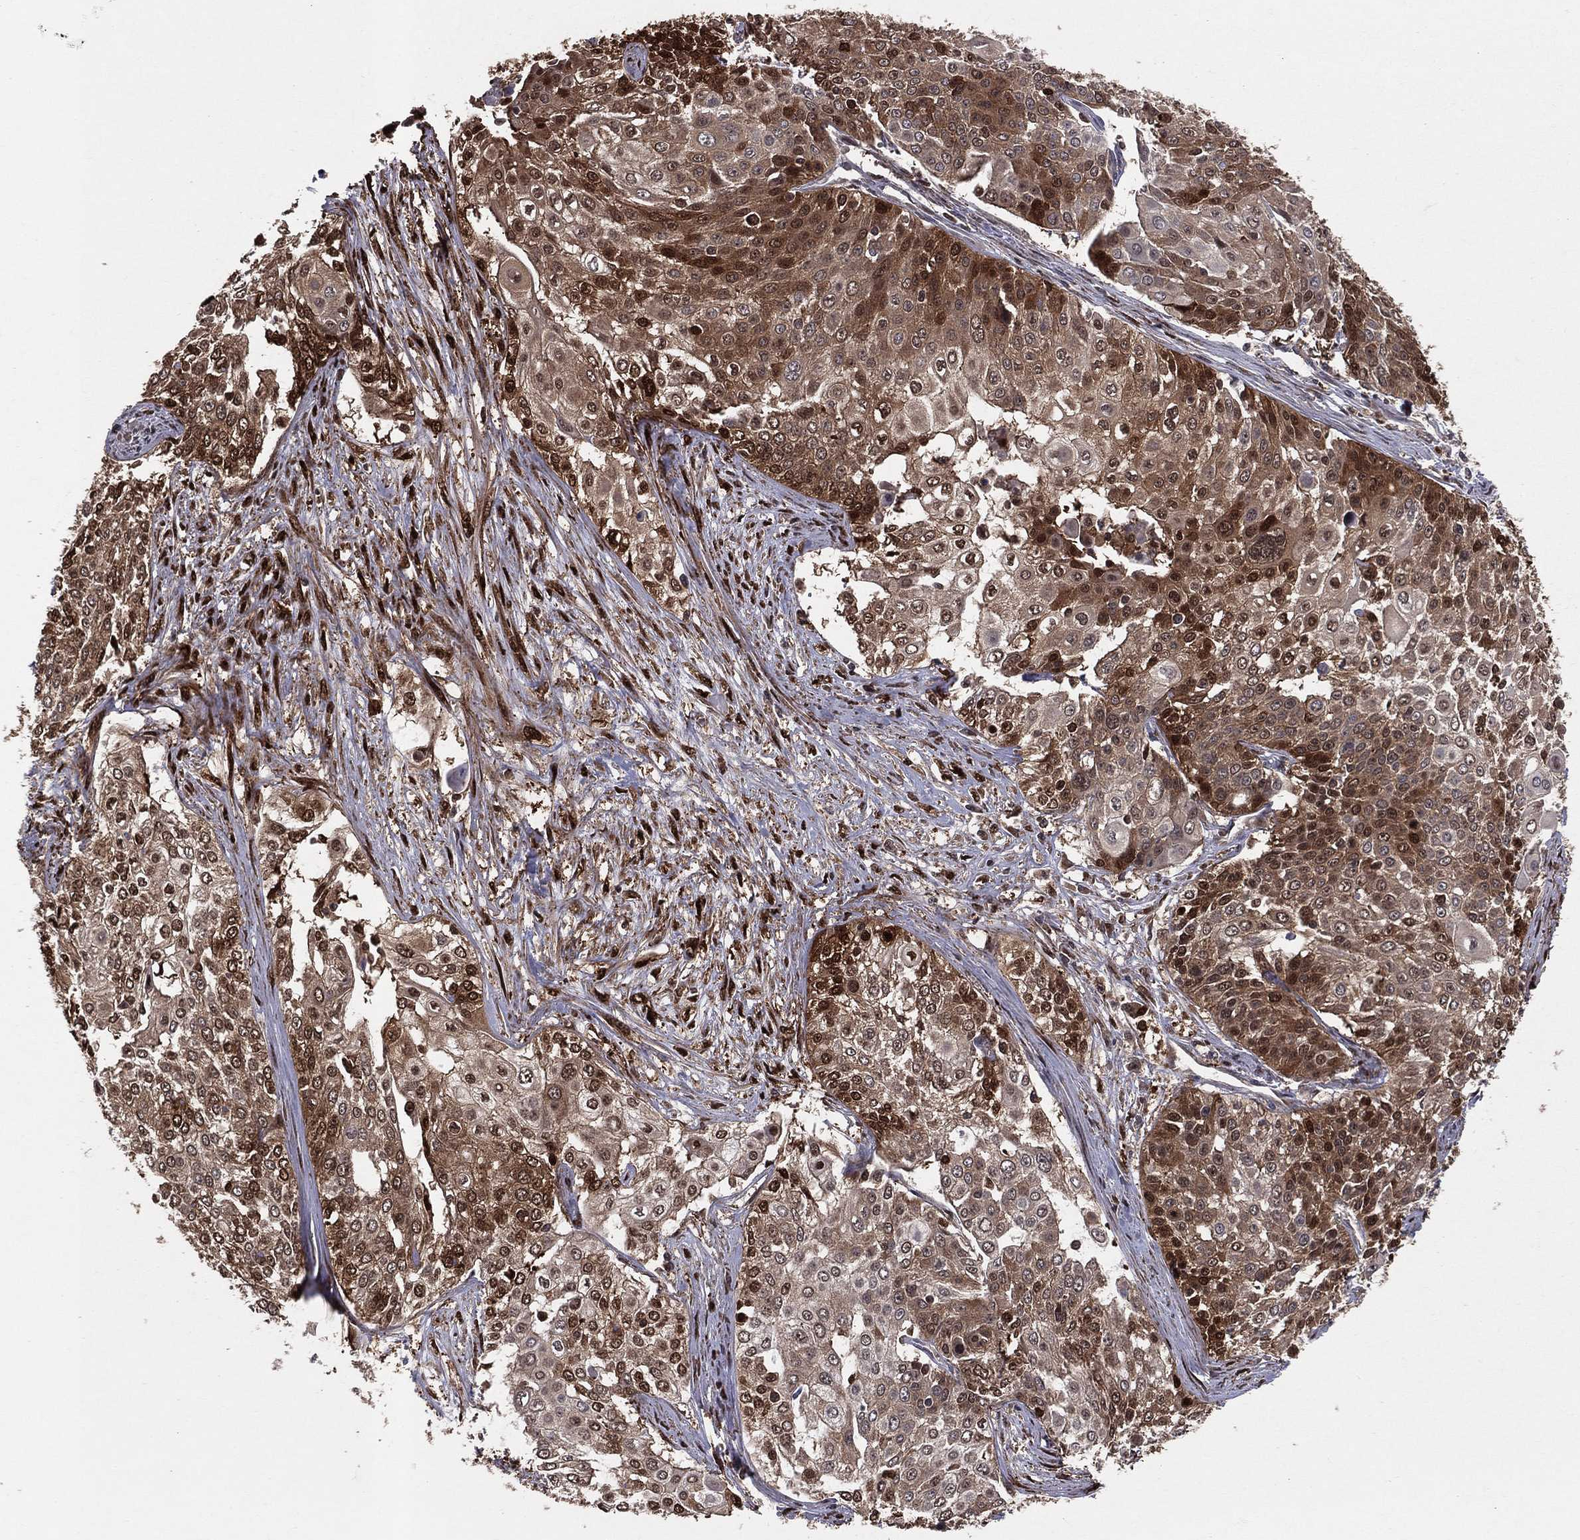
{"staining": {"intensity": "moderate", "quantity": "25%-75%", "location": "cytoplasmic/membranous,nuclear"}, "tissue": "cervical cancer", "cell_type": "Tumor cells", "image_type": "cancer", "snomed": [{"axis": "morphology", "description": "Squamous cell carcinoma, NOS"}, {"axis": "topography", "description": "Cervix"}], "caption": "Immunohistochemical staining of human cervical cancer demonstrates medium levels of moderate cytoplasmic/membranous and nuclear protein staining in about 25%-75% of tumor cells.", "gene": "ENO1", "patient": {"sex": "female", "age": 39}}